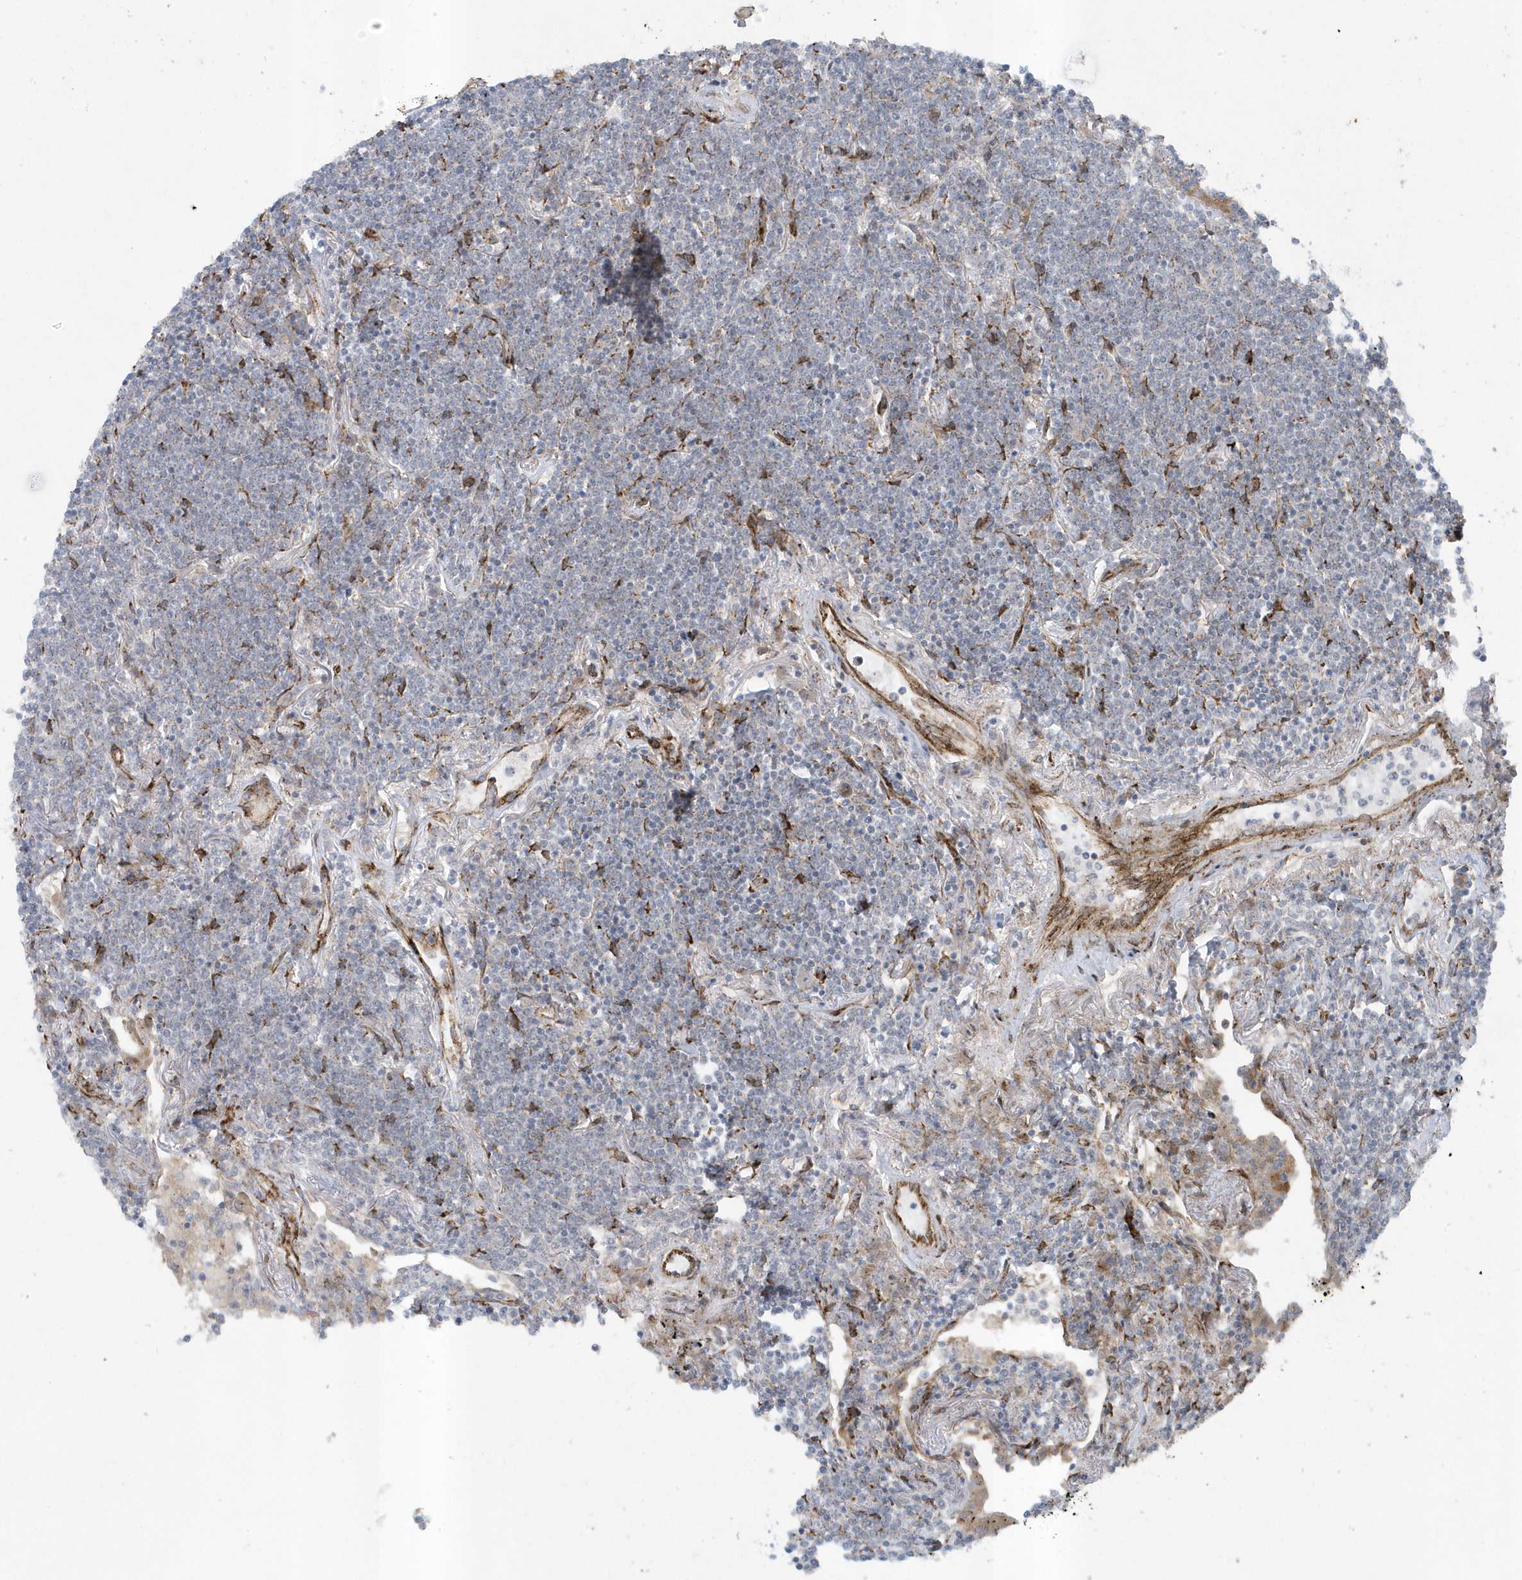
{"staining": {"intensity": "negative", "quantity": "none", "location": "none"}, "tissue": "lymphoma", "cell_type": "Tumor cells", "image_type": "cancer", "snomed": [{"axis": "morphology", "description": "Malignant lymphoma, non-Hodgkin's type, Low grade"}, {"axis": "topography", "description": "Lung"}], "caption": "High power microscopy image of an immunohistochemistry (IHC) image of lymphoma, revealing no significant staining in tumor cells.", "gene": "FAM98A", "patient": {"sex": "female", "age": 71}}